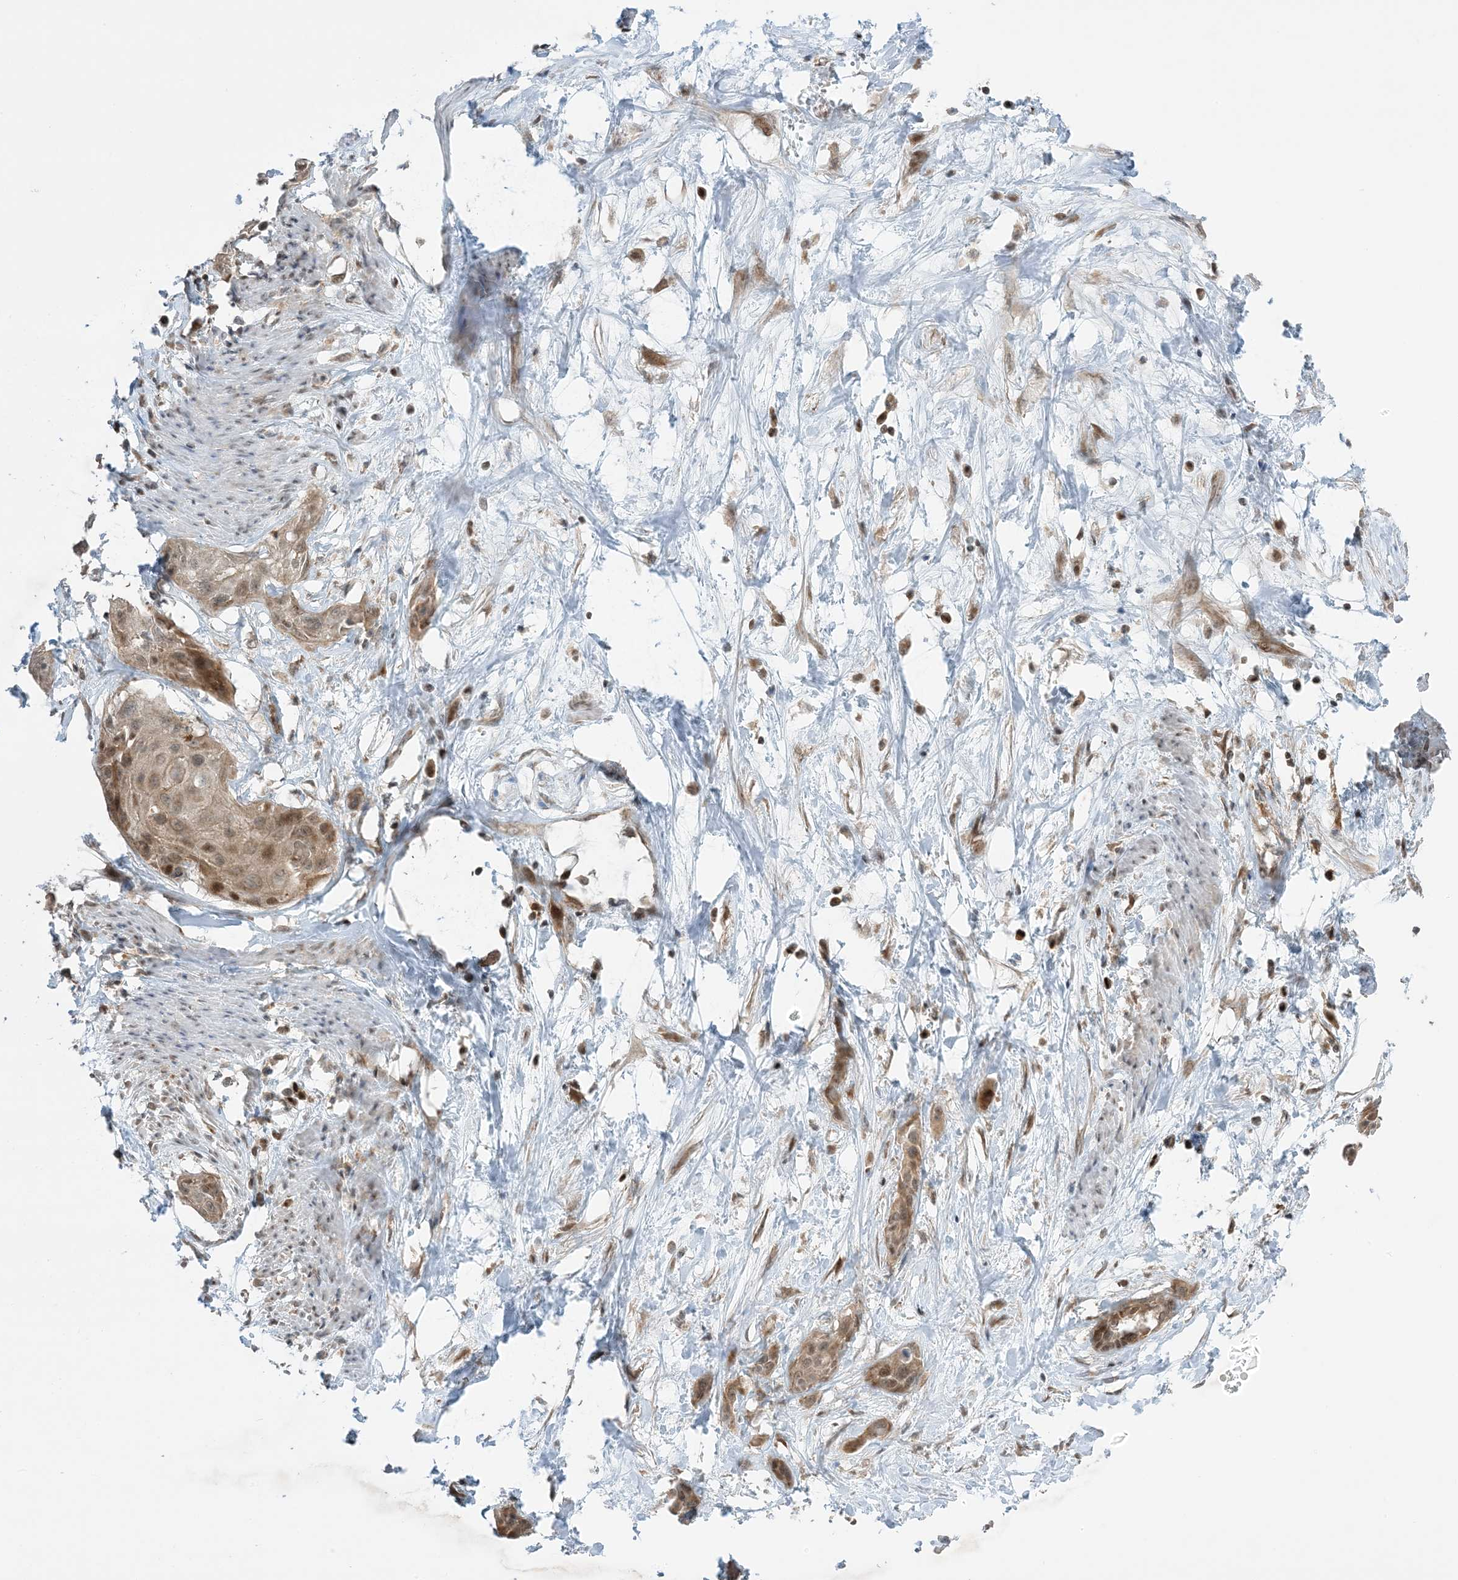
{"staining": {"intensity": "moderate", "quantity": ">75%", "location": "cytoplasmic/membranous,nuclear"}, "tissue": "cervical cancer", "cell_type": "Tumor cells", "image_type": "cancer", "snomed": [{"axis": "morphology", "description": "Squamous cell carcinoma, NOS"}, {"axis": "topography", "description": "Cervix"}], "caption": "Cervical cancer (squamous cell carcinoma) tissue demonstrates moderate cytoplasmic/membranous and nuclear expression in about >75% of tumor cells (IHC, brightfield microscopy, high magnification).", "gene": "PHLDB2", "patient": {"sex": "female", "age": 57}}